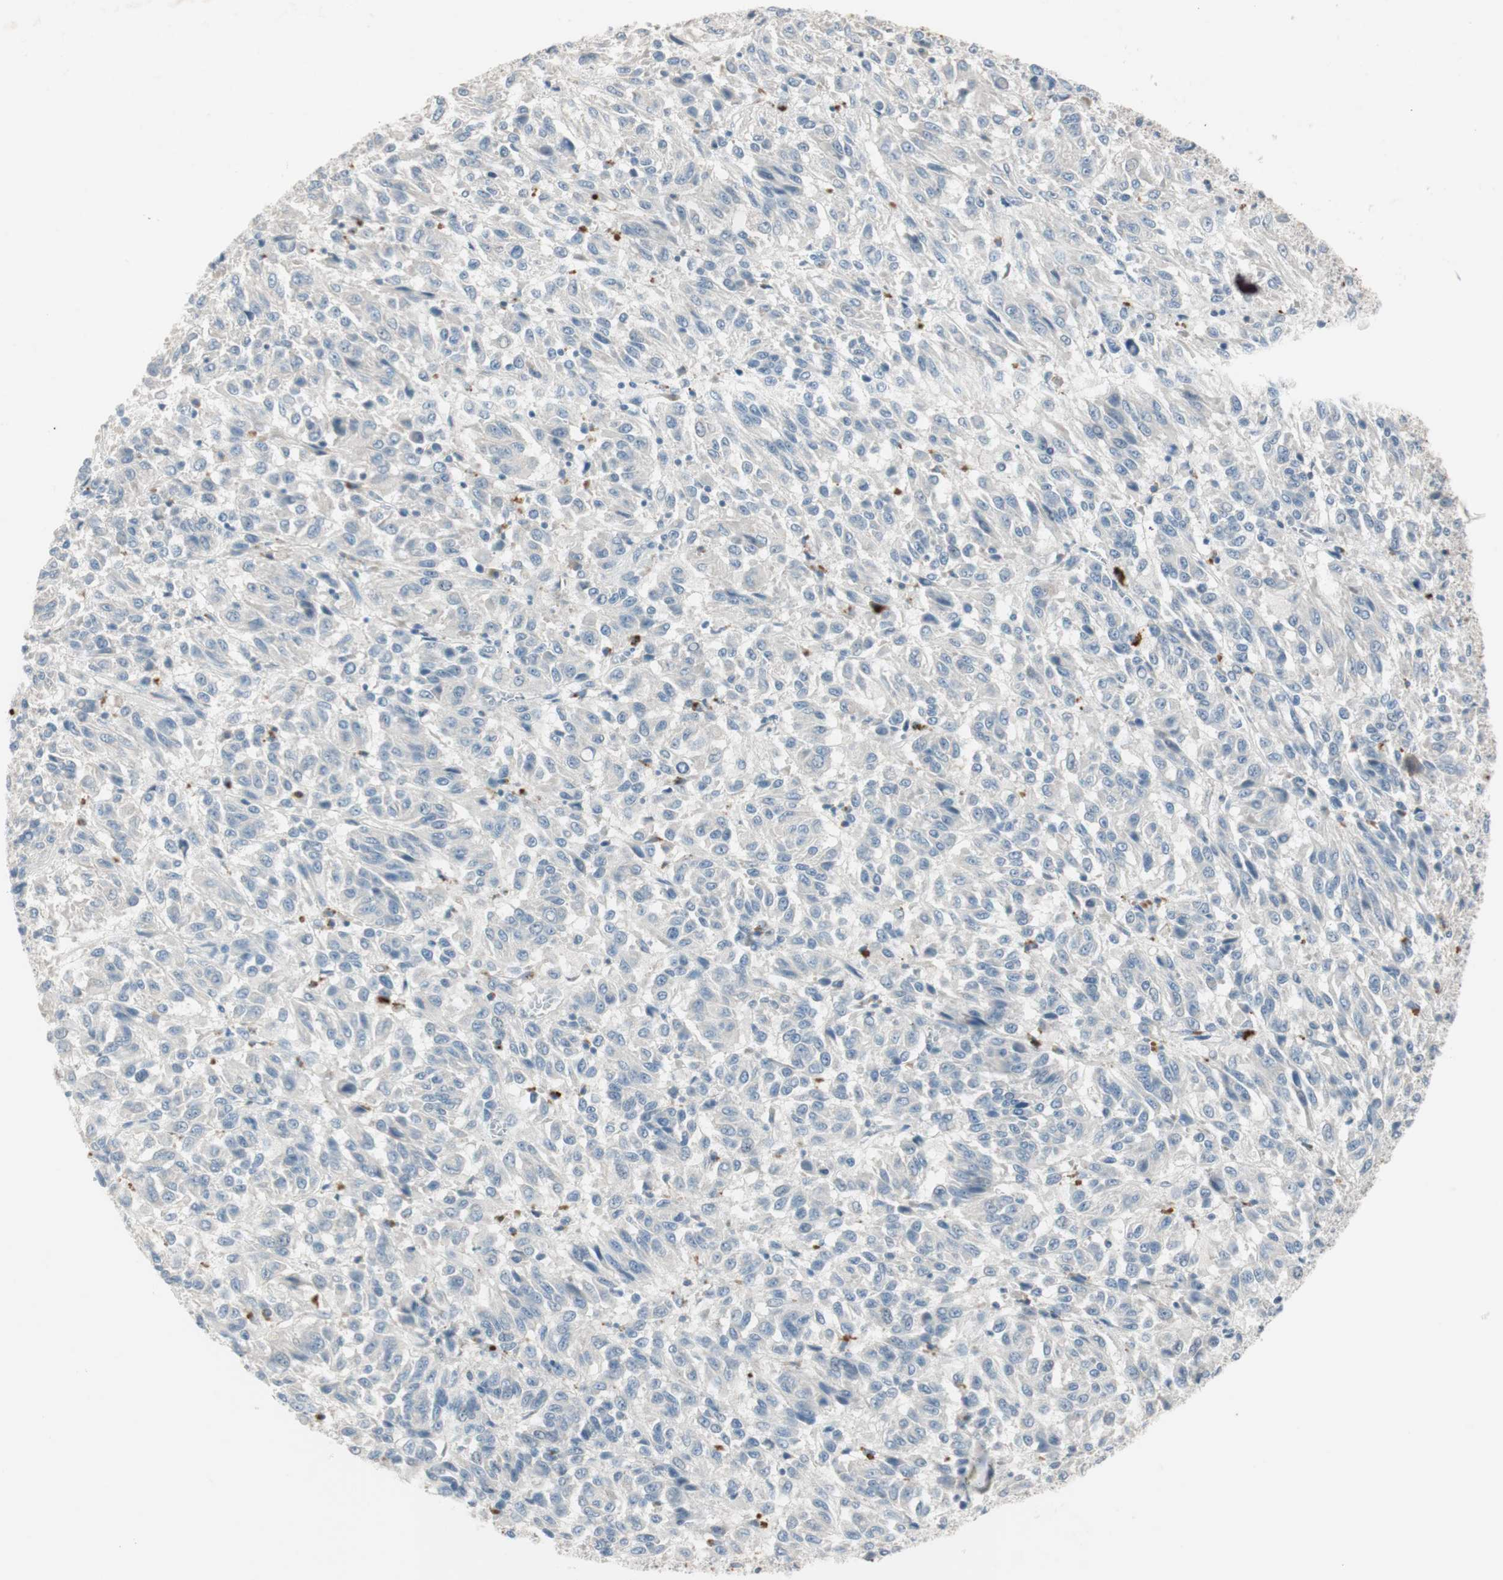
{"staining": {"intensity": "negative", "quantity": "none", "location": "none"}, "tissue": "melanoma", "cell_type": "Tumor cells", "image_type": "cancer", "snomed": [{"axis": "morphology", "description": "Malignant melanoma, Metastatic site"}, {"axis": "topography", "description": "Lung"}], "caption": "Photomicrograph shows no significant protein positivity in tumor cells of melanoma. The staining was performed using DAB (3,3'-diaminobenzidine) to visualize the protein expression in brown, while the nuclei were stained in blue with hematoxylin (Magnification: 20x).", "gene": "KHK", "patient": {"sex": "male", "age": 64}}